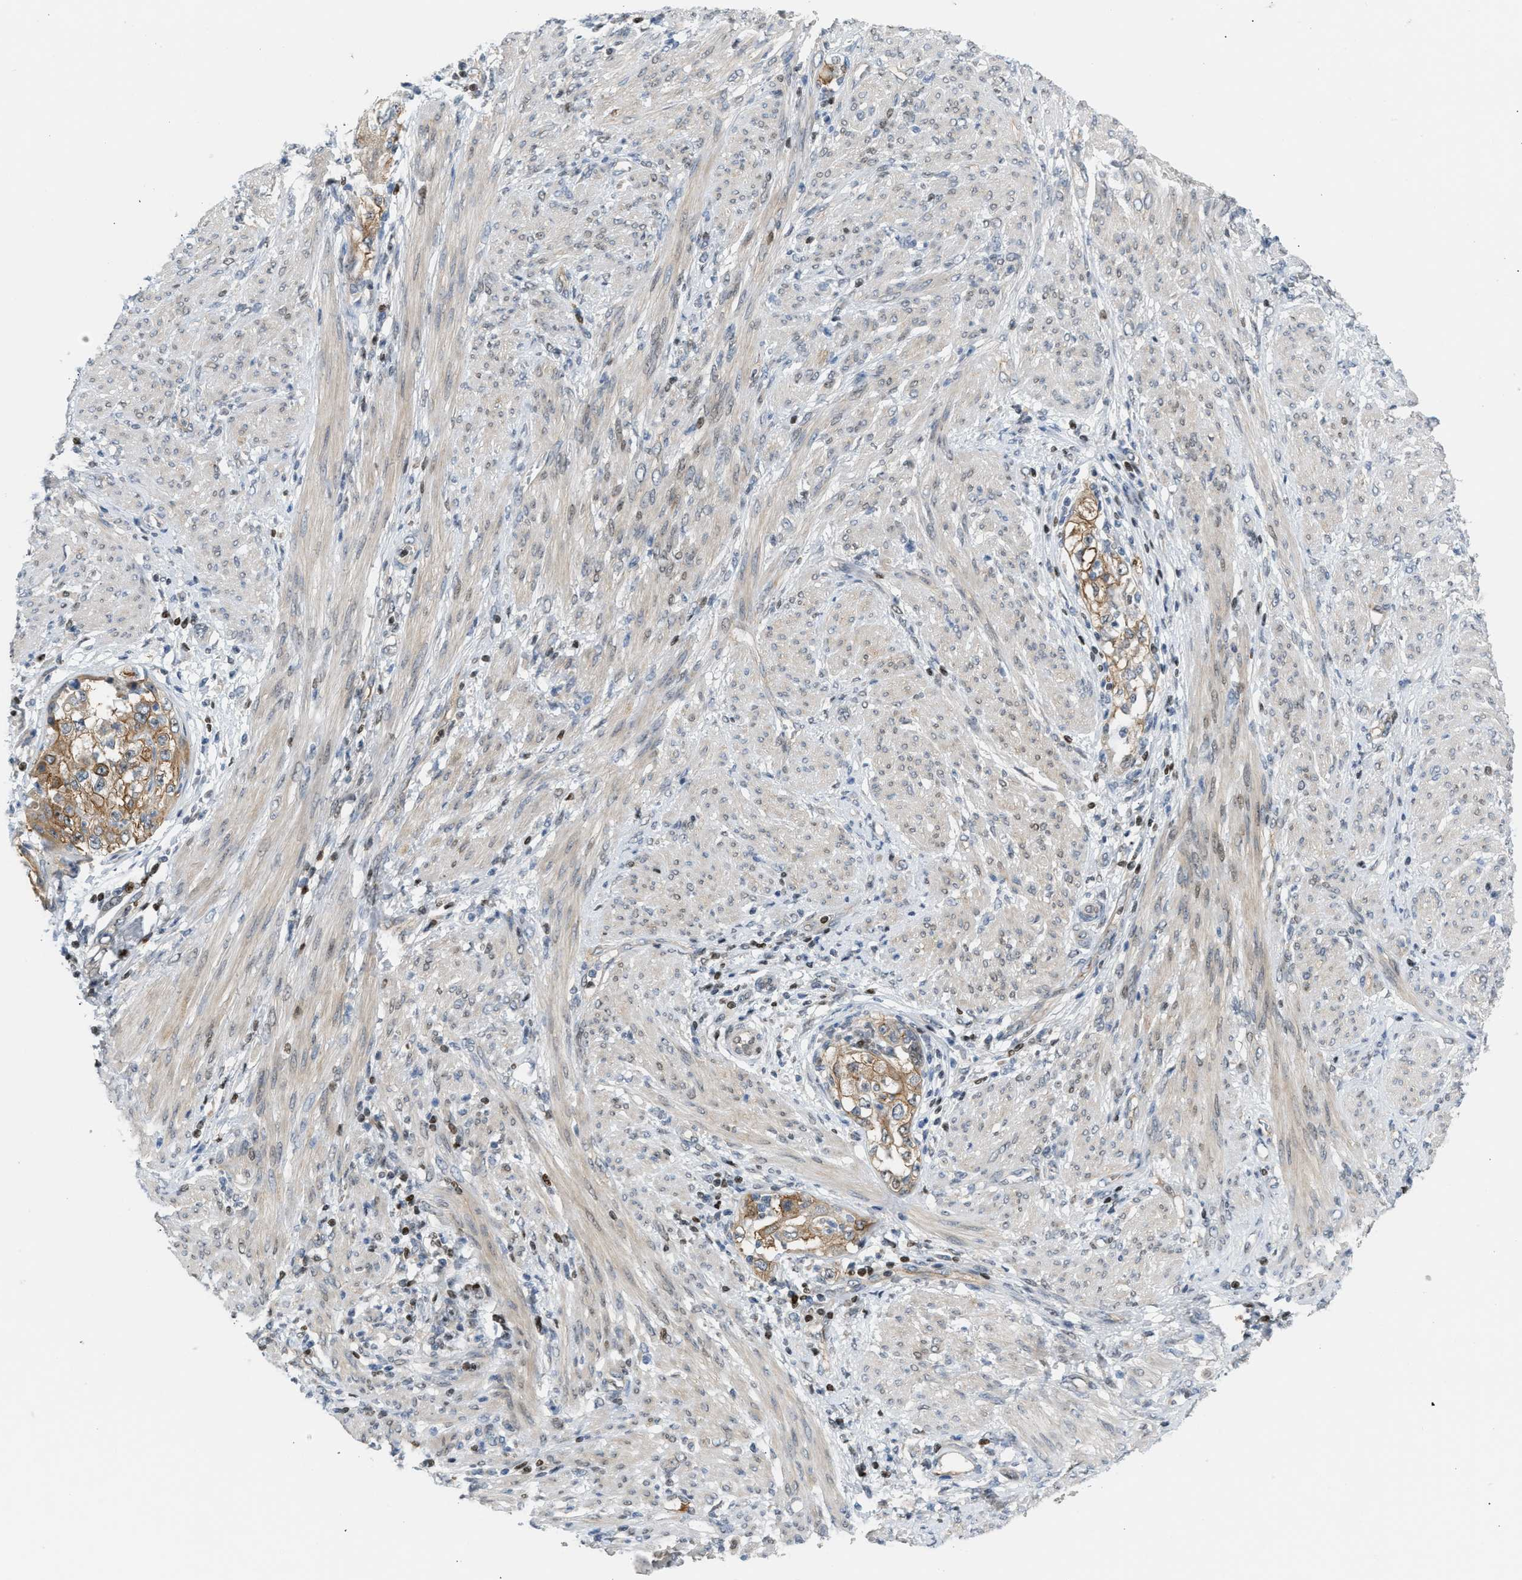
{"staining": {"intensity": "moderate", "quantity": ">75%", "location": "cytoplasmic/membranous"}, "tissue": "endometrial cancer", "cell_type": "Tumor cells", "image_type": "cancer", "snomed": [{"axis": "morphology", "description": "Adenocarcinoma, NOS"}, {"axis": "topography", "description": "Endometrium"}], "caption": "DAB (3,3'-diaminobenzidine) immunohistochemical staining of human endometrial cancer (adenocarcinoma) displays moderate cytoplasmic/membranous protein staining in approximately >75% of tumor cells.", "gene": "NPS", "patient": {"sex": "female", "age": 85}}